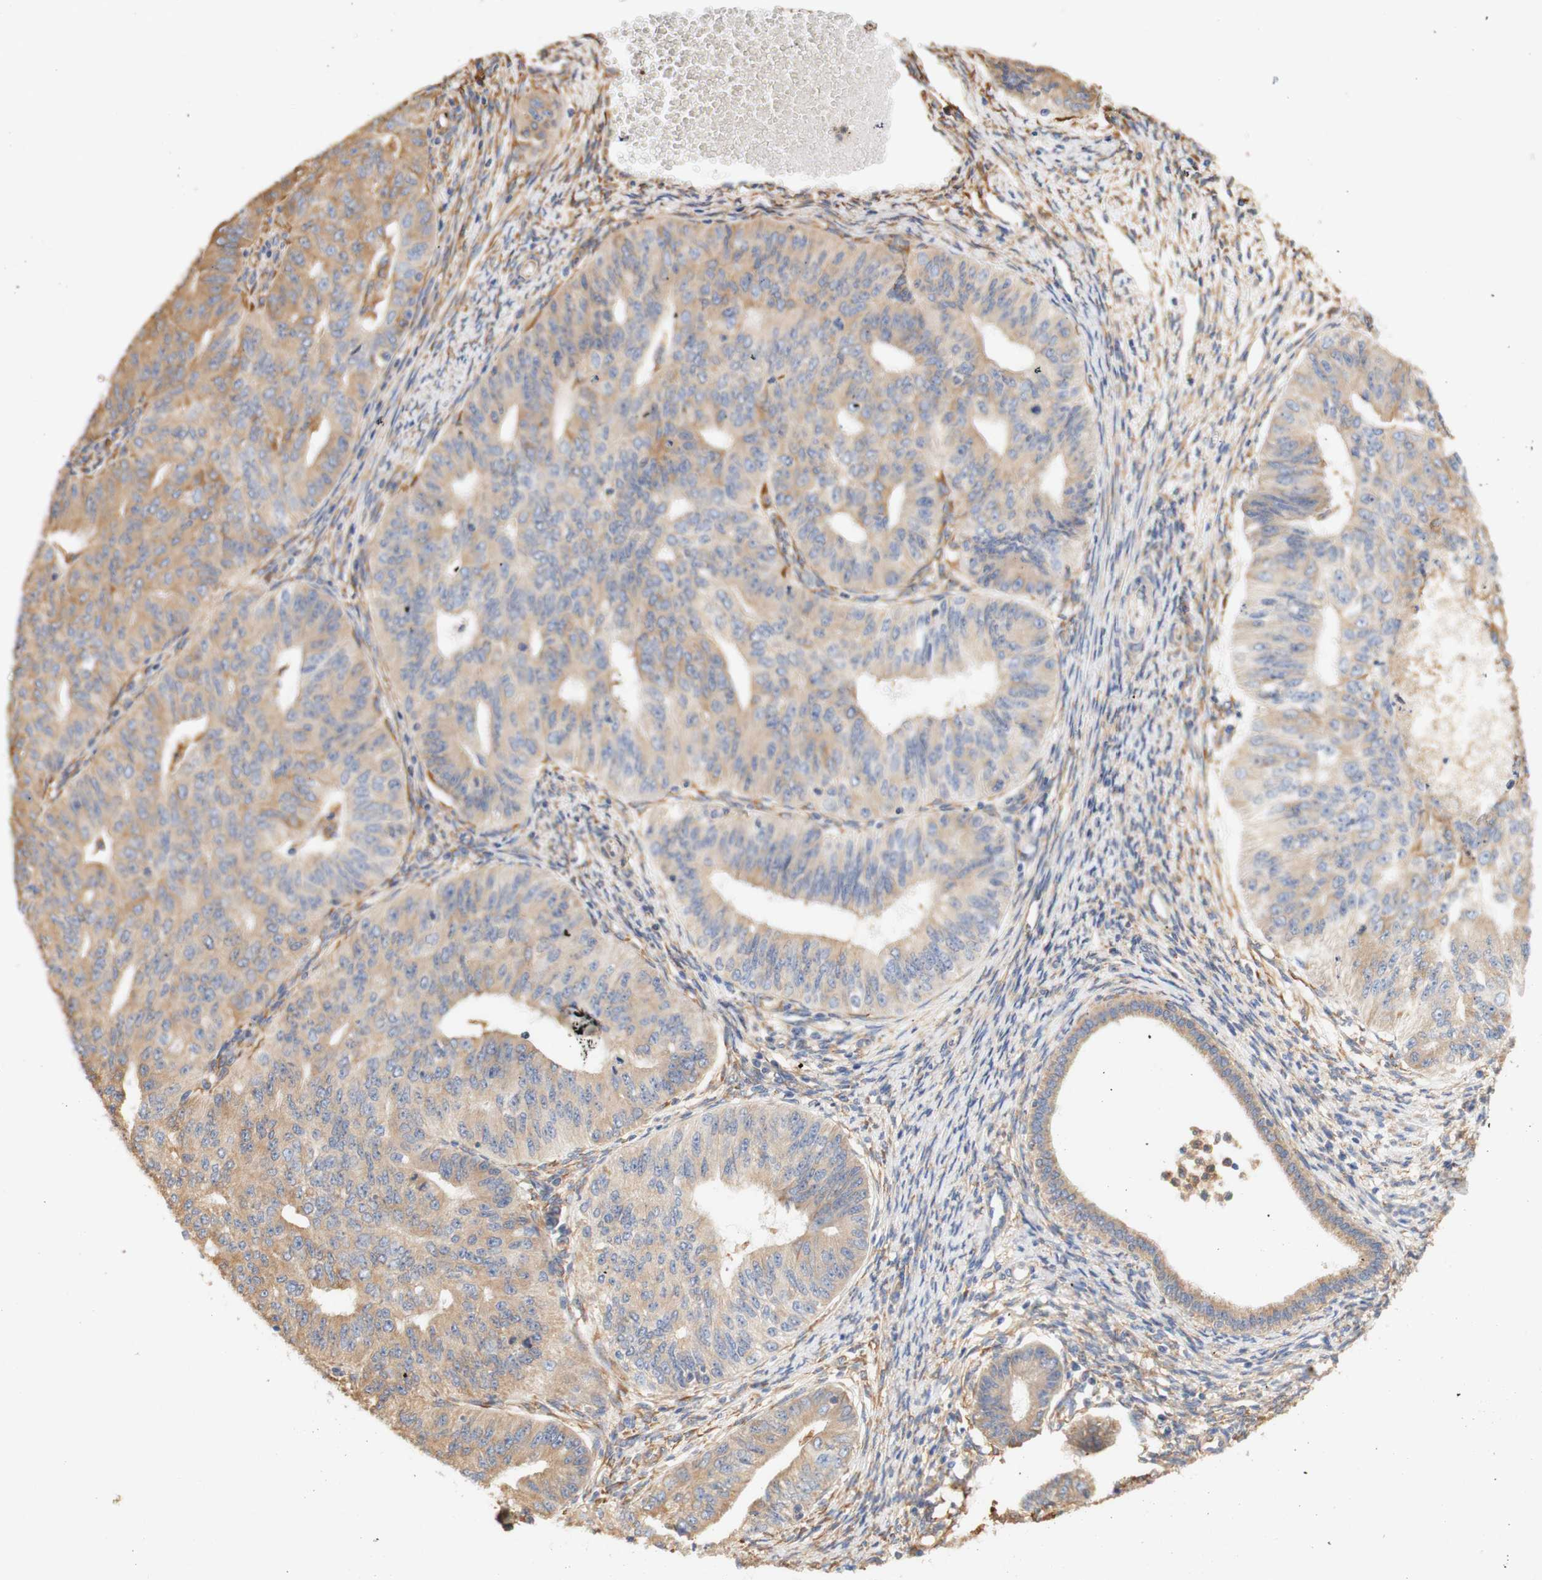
{"staining": {"intensity": "moderate", "quantity": ">75%", "location": "cytoplasmic/membranous"}, "tissue": "endometrial cancer", "cell_type": "Tumor cells", "image_type": "cancer", "snomed": [{"axis": "morphology", "description": "Adenocarcinoma, NOS"}, {"axis": "topography", "description": "Endometrium"}], "caption": "This is a histology image of IHC staining of endometrial adenocarcinoma, which shows moderate expression in the cytoplasmic/membranous of tumor cells.", "gene": "EIF2AK4", "patient": {"sex": "female", "age": 32}}